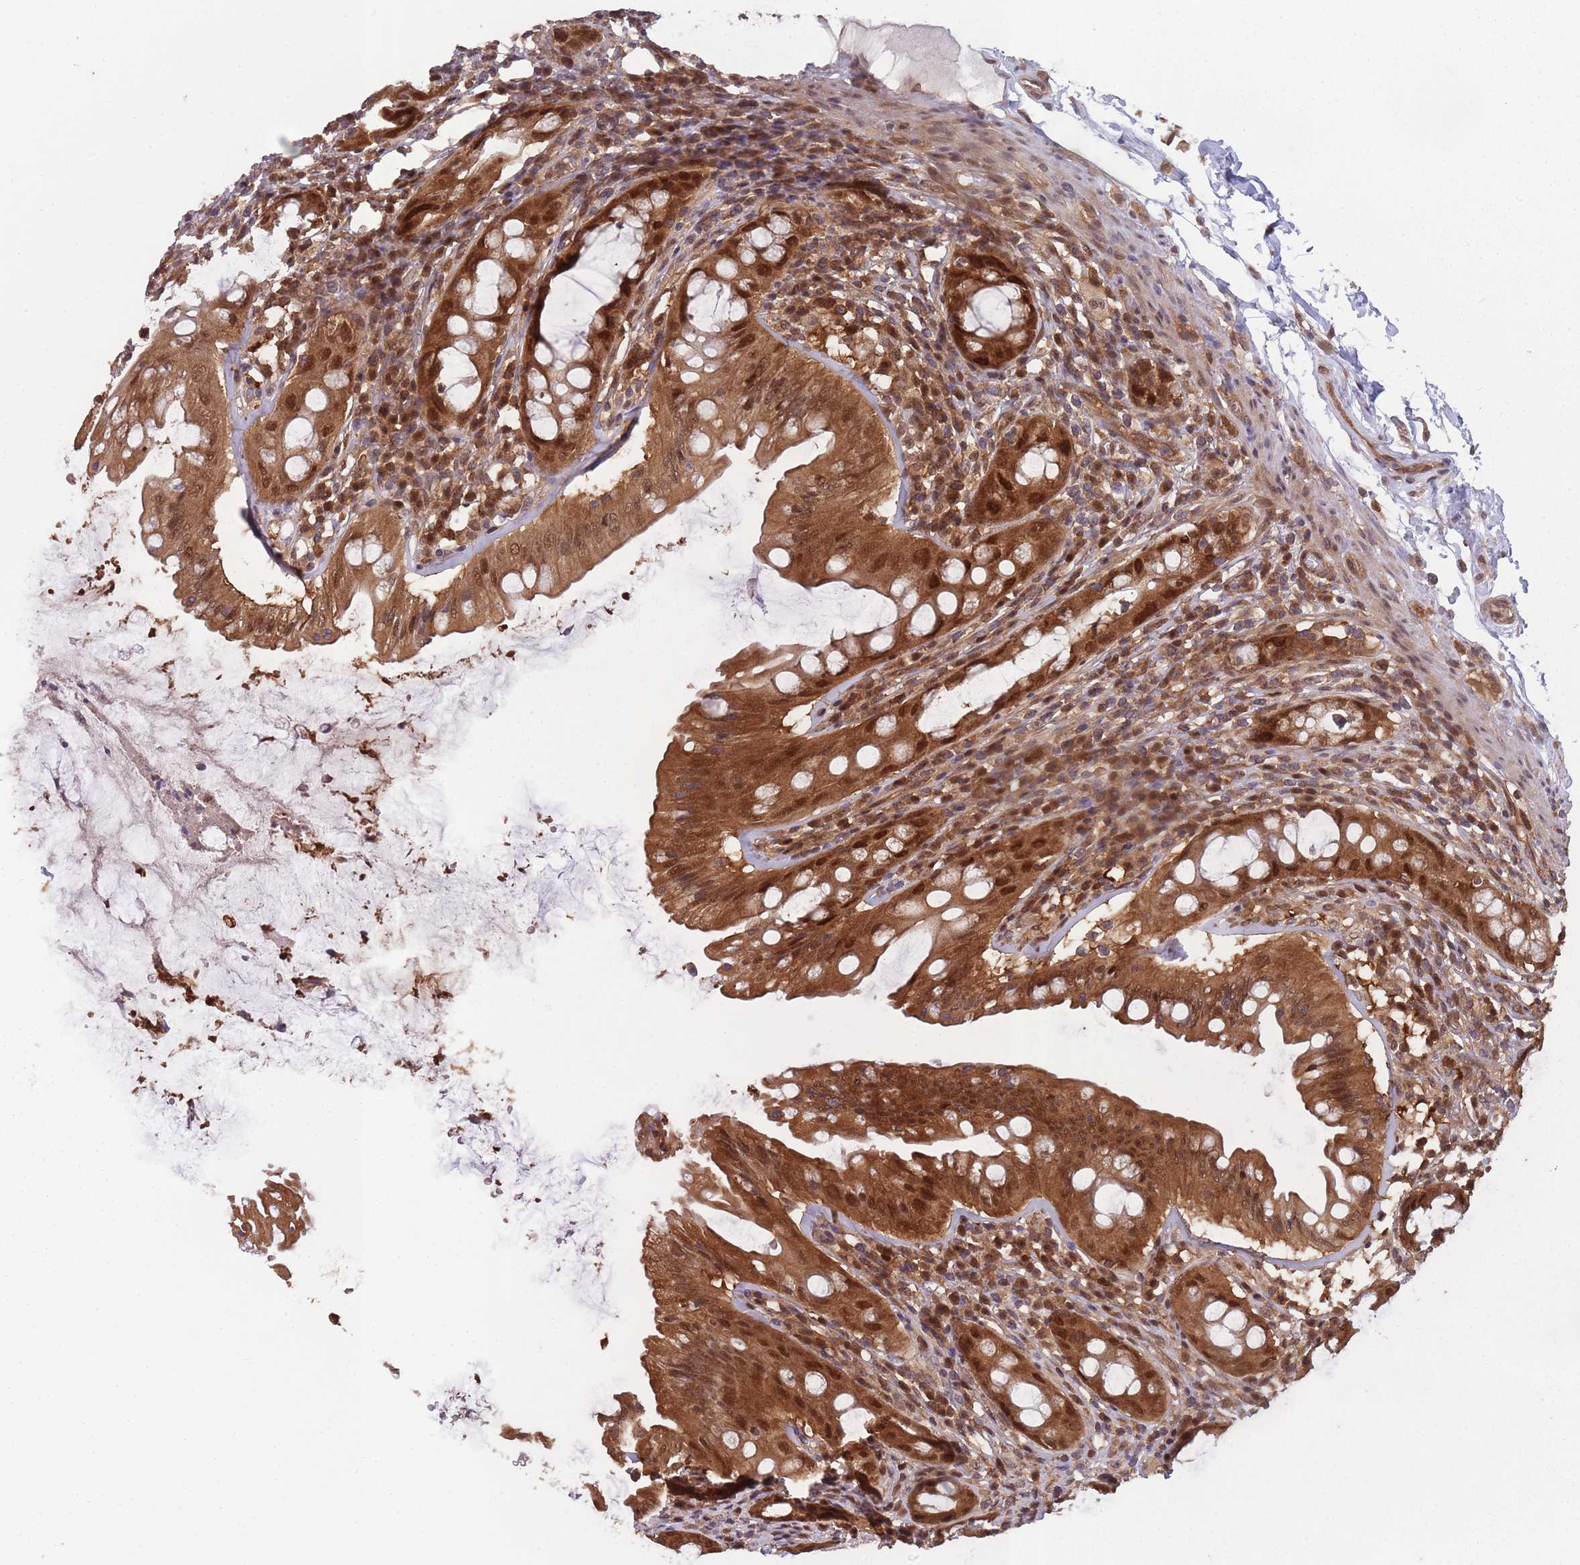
{"staining": {"intensity": "strong", "quantity": ">75%", "location": "cytoplasmic/membranous,nuclear"}, "tissue": "rectum", "cell_type": "Glandular cells", "image_type": "normal", "snomed": [{"axis": "morphology", "description": "Normal tissue, NOS"}, {"axis": "topography", "description": "Rectum"}], "caption": "This histopathology image reveals unremarkable rectum stained with immunohistochemistry to label a protein in brown. The cytoplasmic/membranous,nuclear of glandular cells show strong positivity for the protein. Nuclei are counter-stained blue.", "gene": "PPP6R3", "patient": {"sex": "female", "age": 57}}